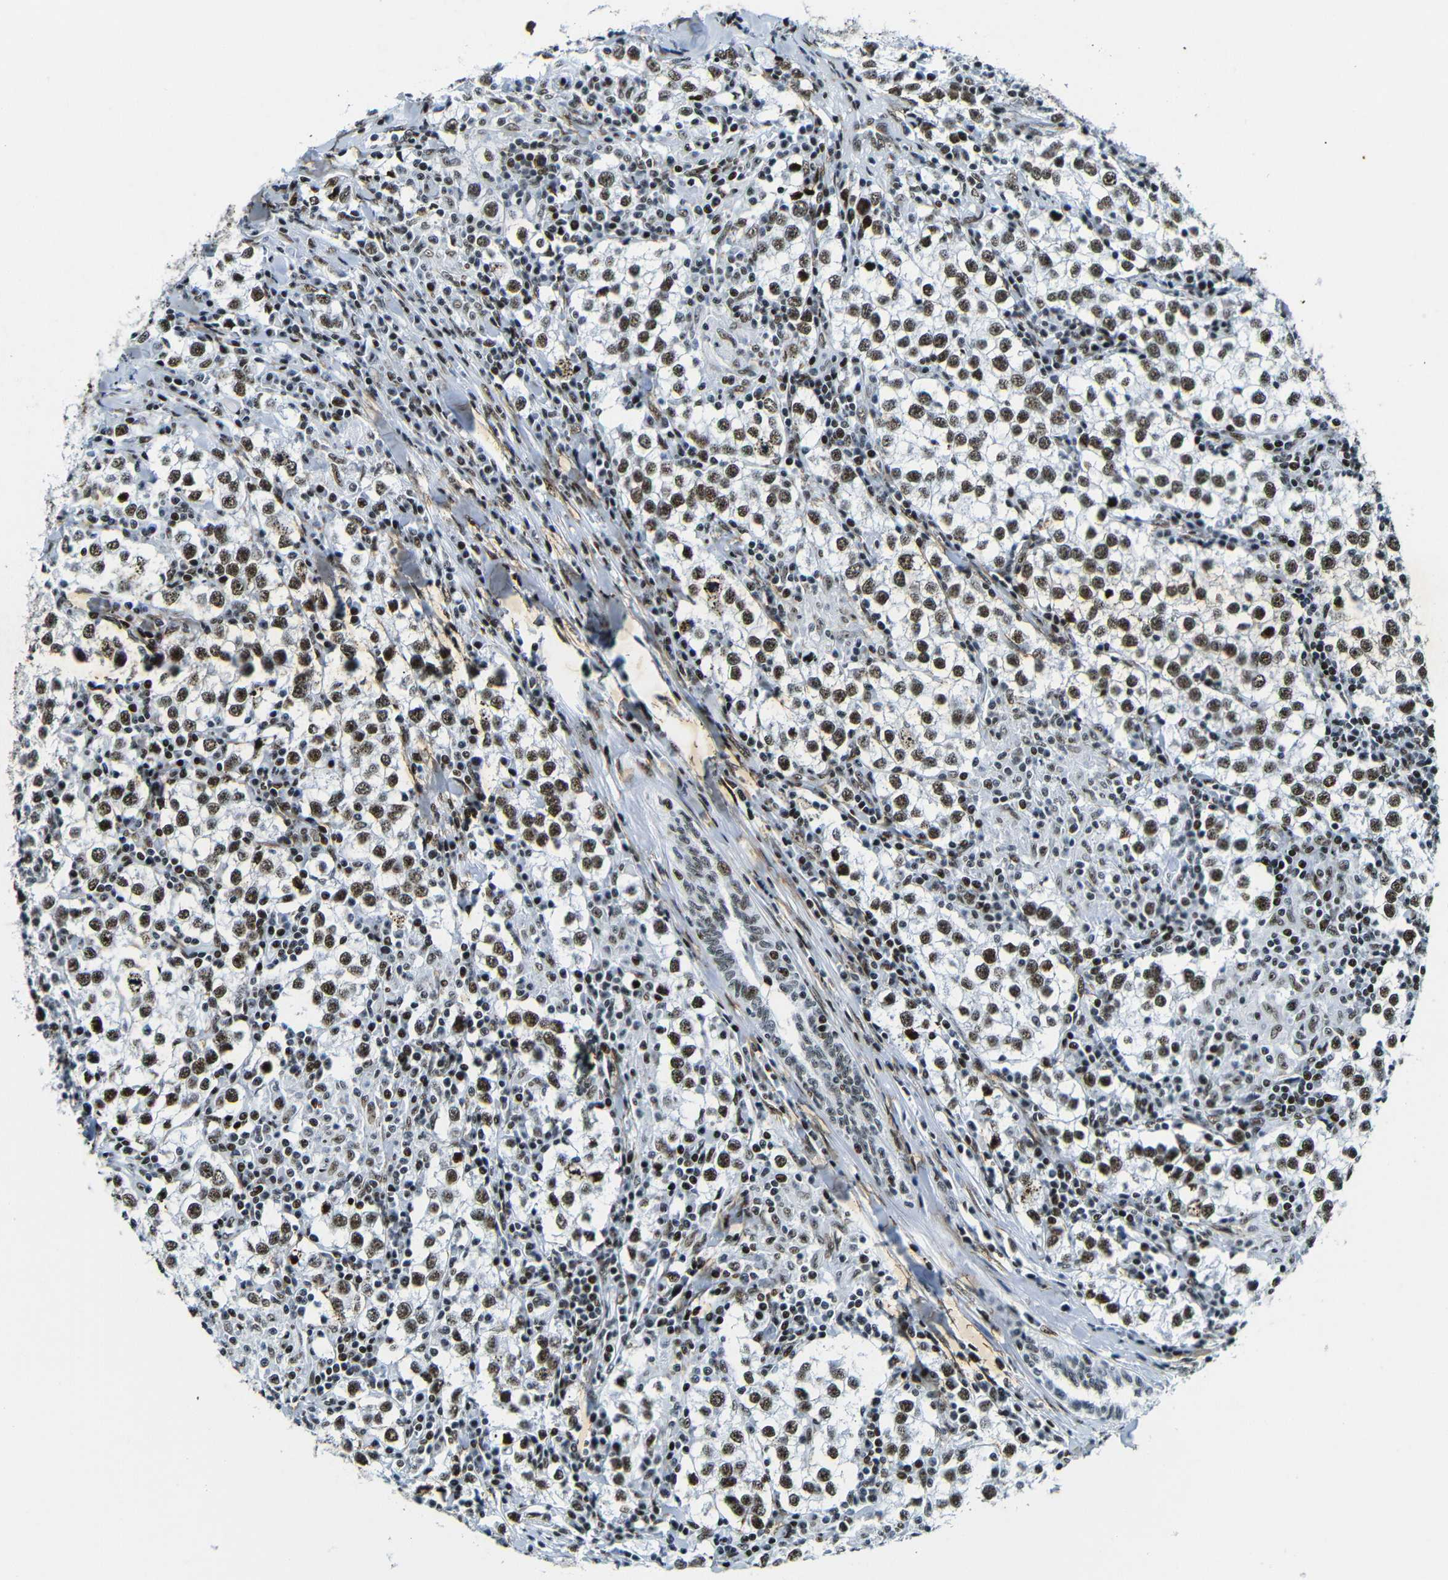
{"staining": {"intensity": "strong", "quantity": ">75%", "location": "nuclear"}, "tissue": "testis cancer", "cell_type": "Tumor cells", "image_type": "cancer", "snomed": [{"axis": "morphology", "description": "Seminoma, NOS"}, {"axis": "morphology", "description": "Carcinoma, Embryonal, NOS"}, {"axis": "topography", "description": "Testis"}], "caption": "A brown stain shows strong nuclear expression of a protein in human testis cancer tumor cells. Ihc stains the protein in brown and the nuclei are stained blue.", "gene": "SRSF1", "patient": {"sex": "male", "age": 36}}